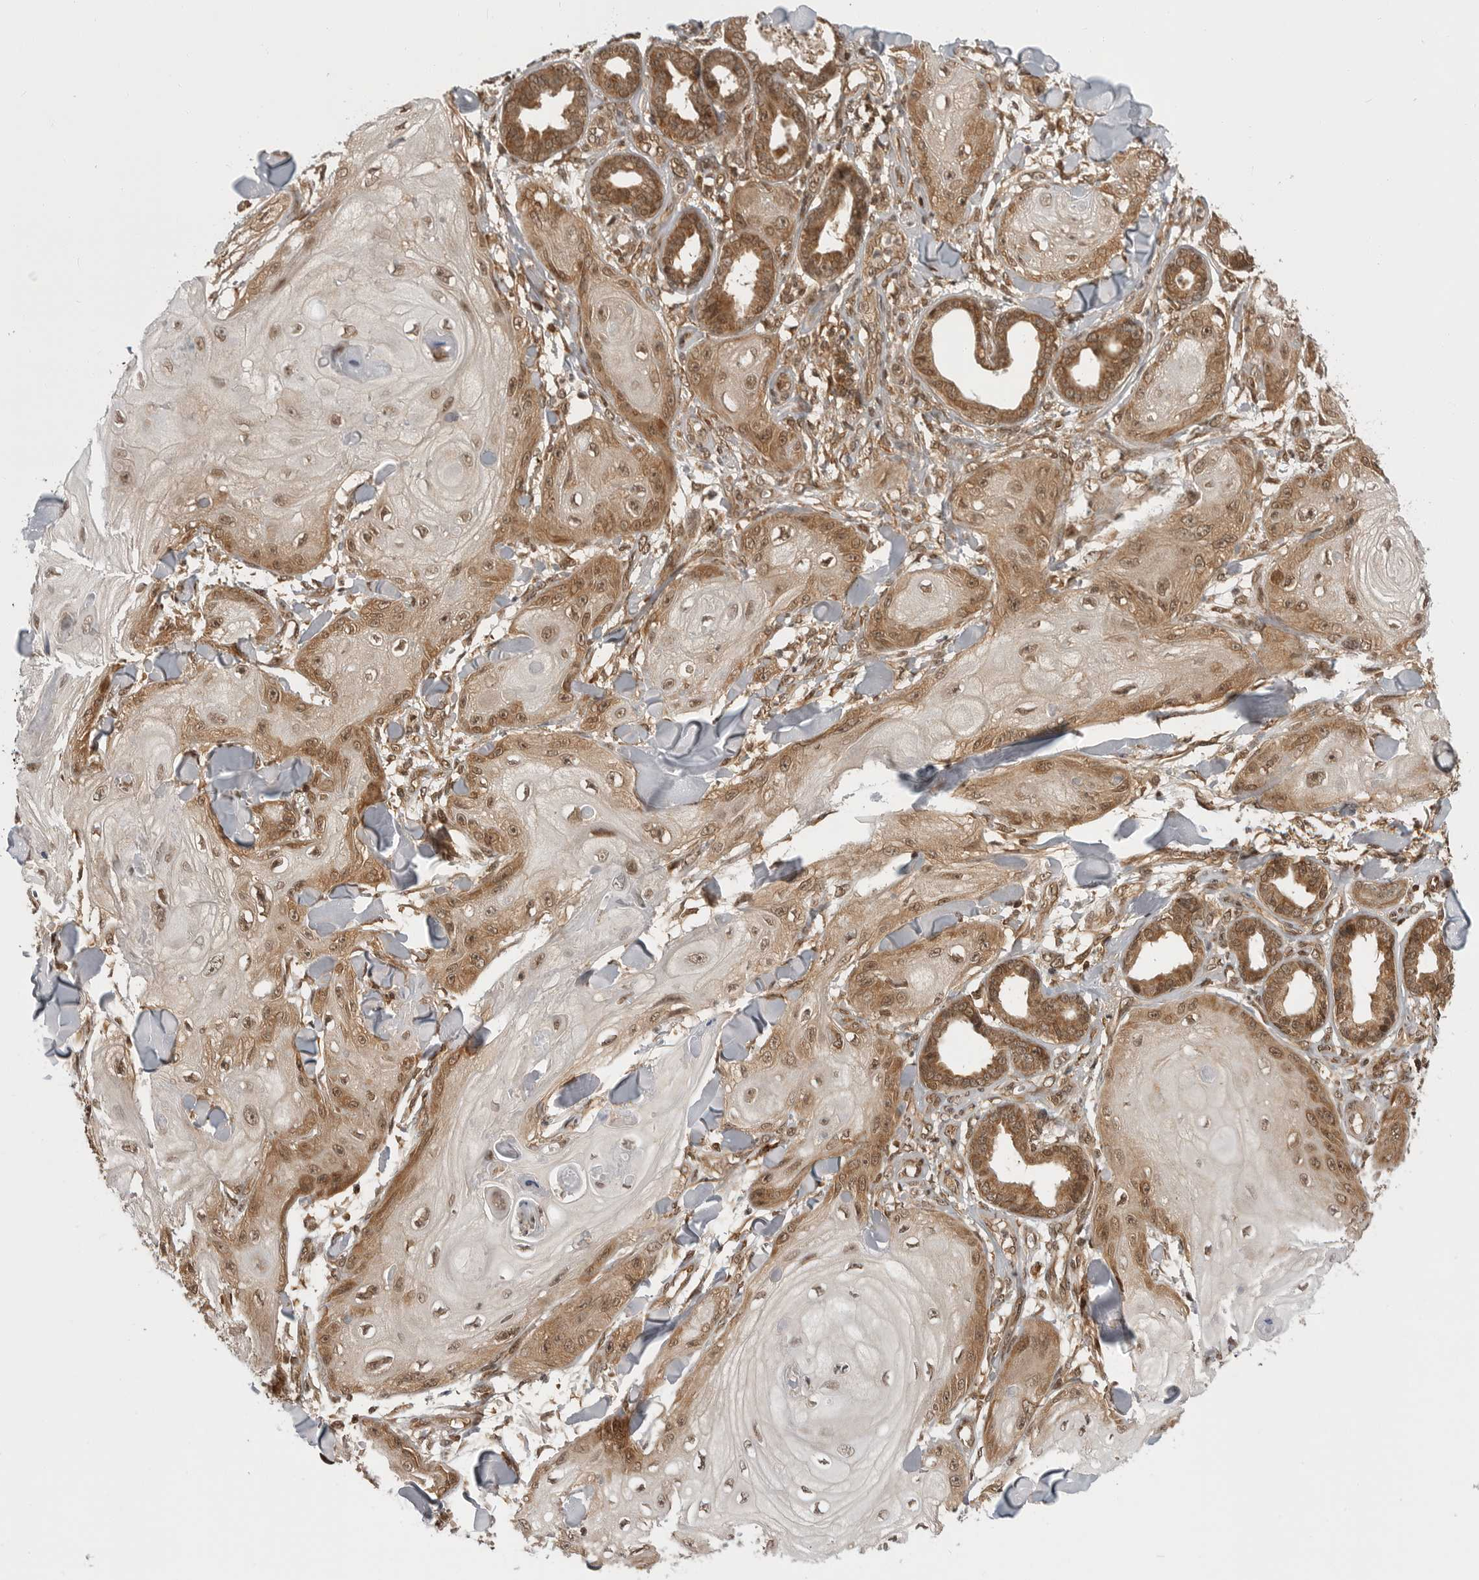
{"staining": {"intensity": "moderate", "quantity": ">75%", "location": "cytoplasmic/membranous,nuclear"}, "tissue": "skin cancer", "cell_type": "Tumor cells", "image_type": "cancer", "snomed": [{"axis": "morphology", "description": "Squamous cell carcinoma, NOS"}, {"axis": "topography", "description": "Skin"}], "caption": "DAB (3,3'-diaminobenzidine) immunohistochemical staining of skin cancer (squamous cell carcinoma) exhibits moderate cytoplasmic/membranous and nuclear protein positivity in approximately >75% of tumor cells.", "gene": "SZRD1", "patient": {"sex": "male", "age": 74}}